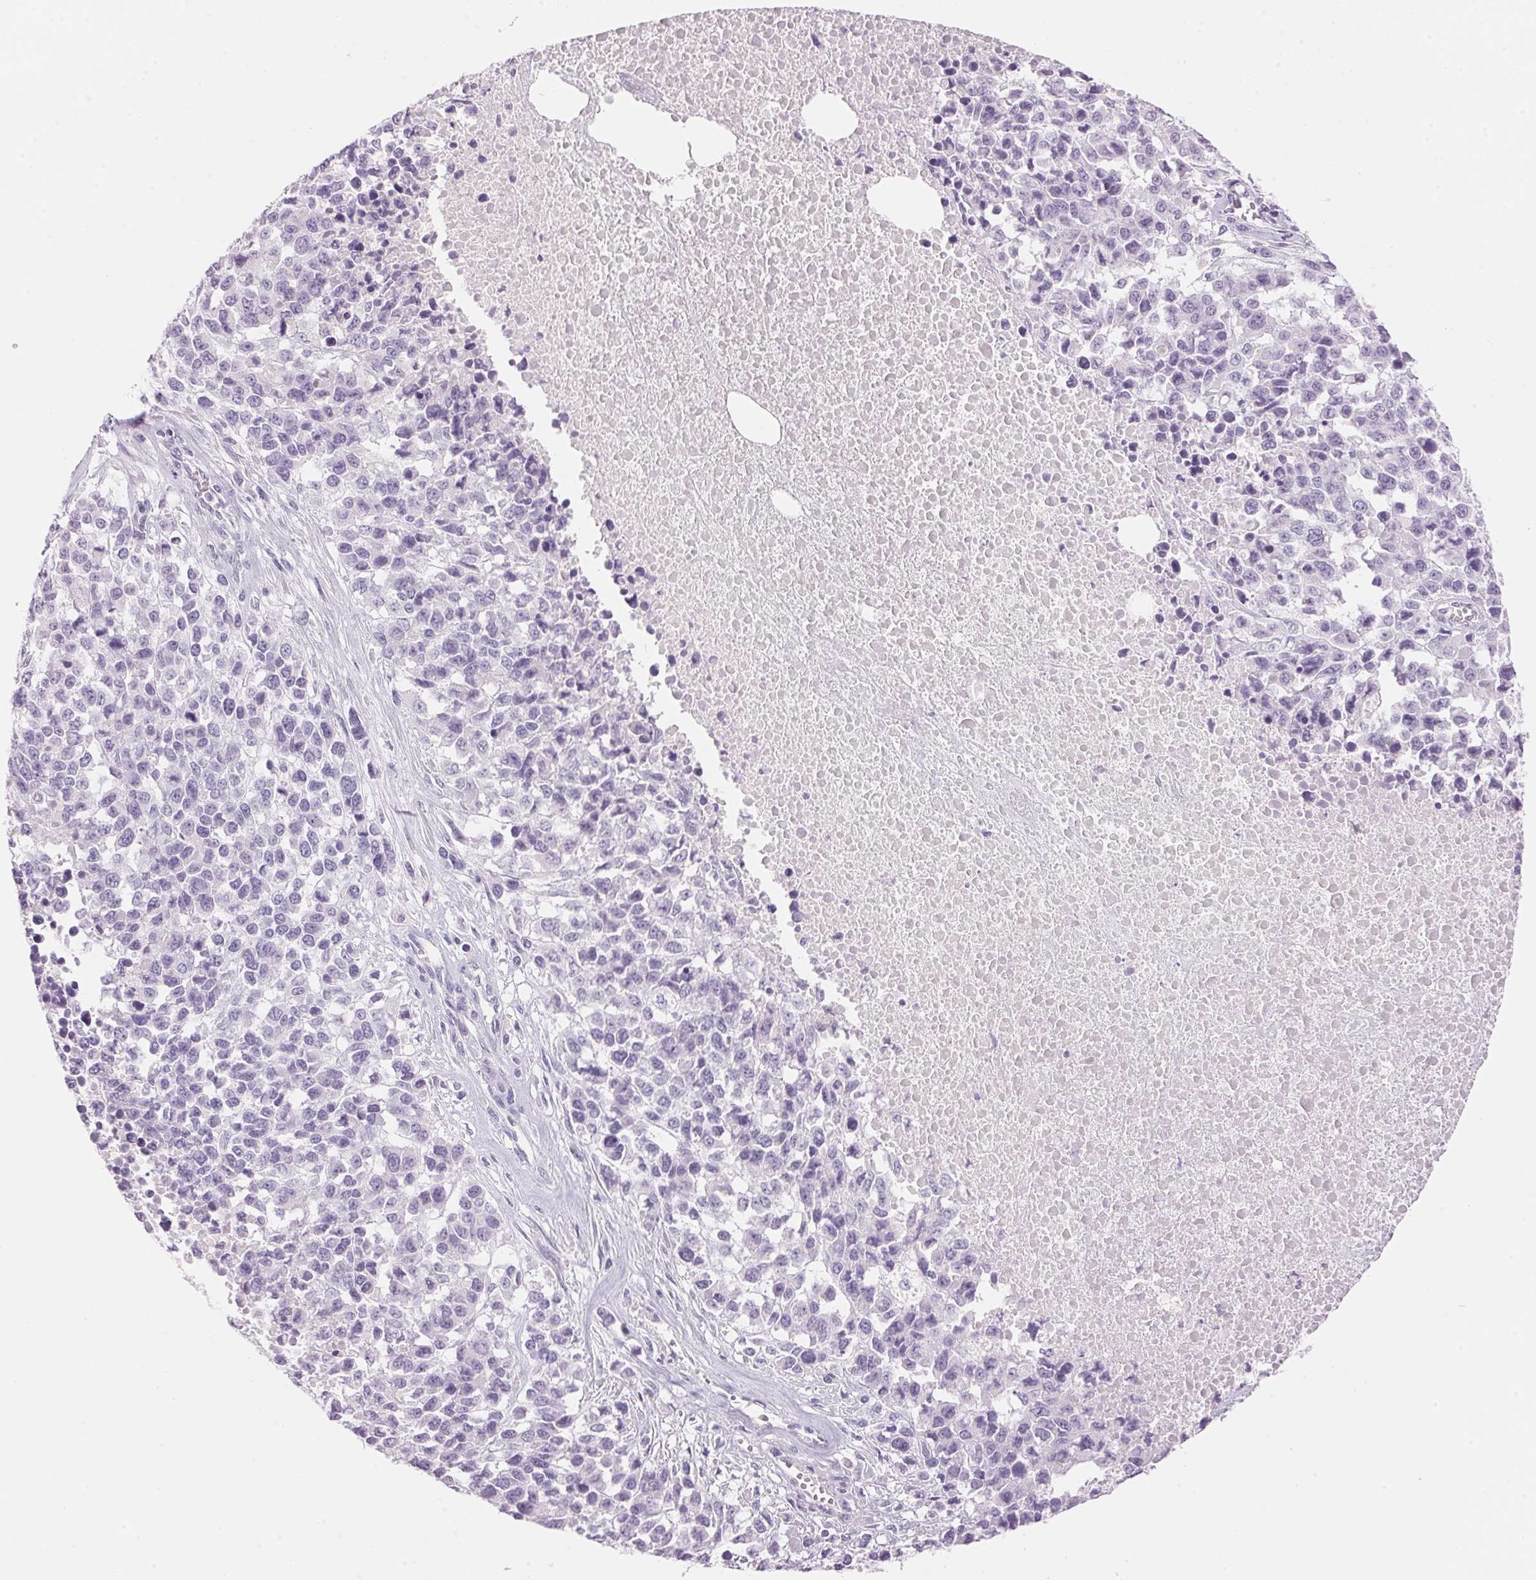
{"staining": {"intensity": "negative", "quantity": "none", "location": "none"}, "tissue": "melanoma", "cell_type": "Tumor cells", "image_type": "cancer", "snomed": [{"axis": "morphology", "description": "Malignant melanoma, Metastatic site"}, {"axis": "topography", "description": "Skin"}], "caption": "Human melanoma stained for a protein using immunohistochemistry (IHC) exhibits no positivity in tumor cells.", "gene": "HSD17B2", "patient": {"sex": "male", "age": 84}}